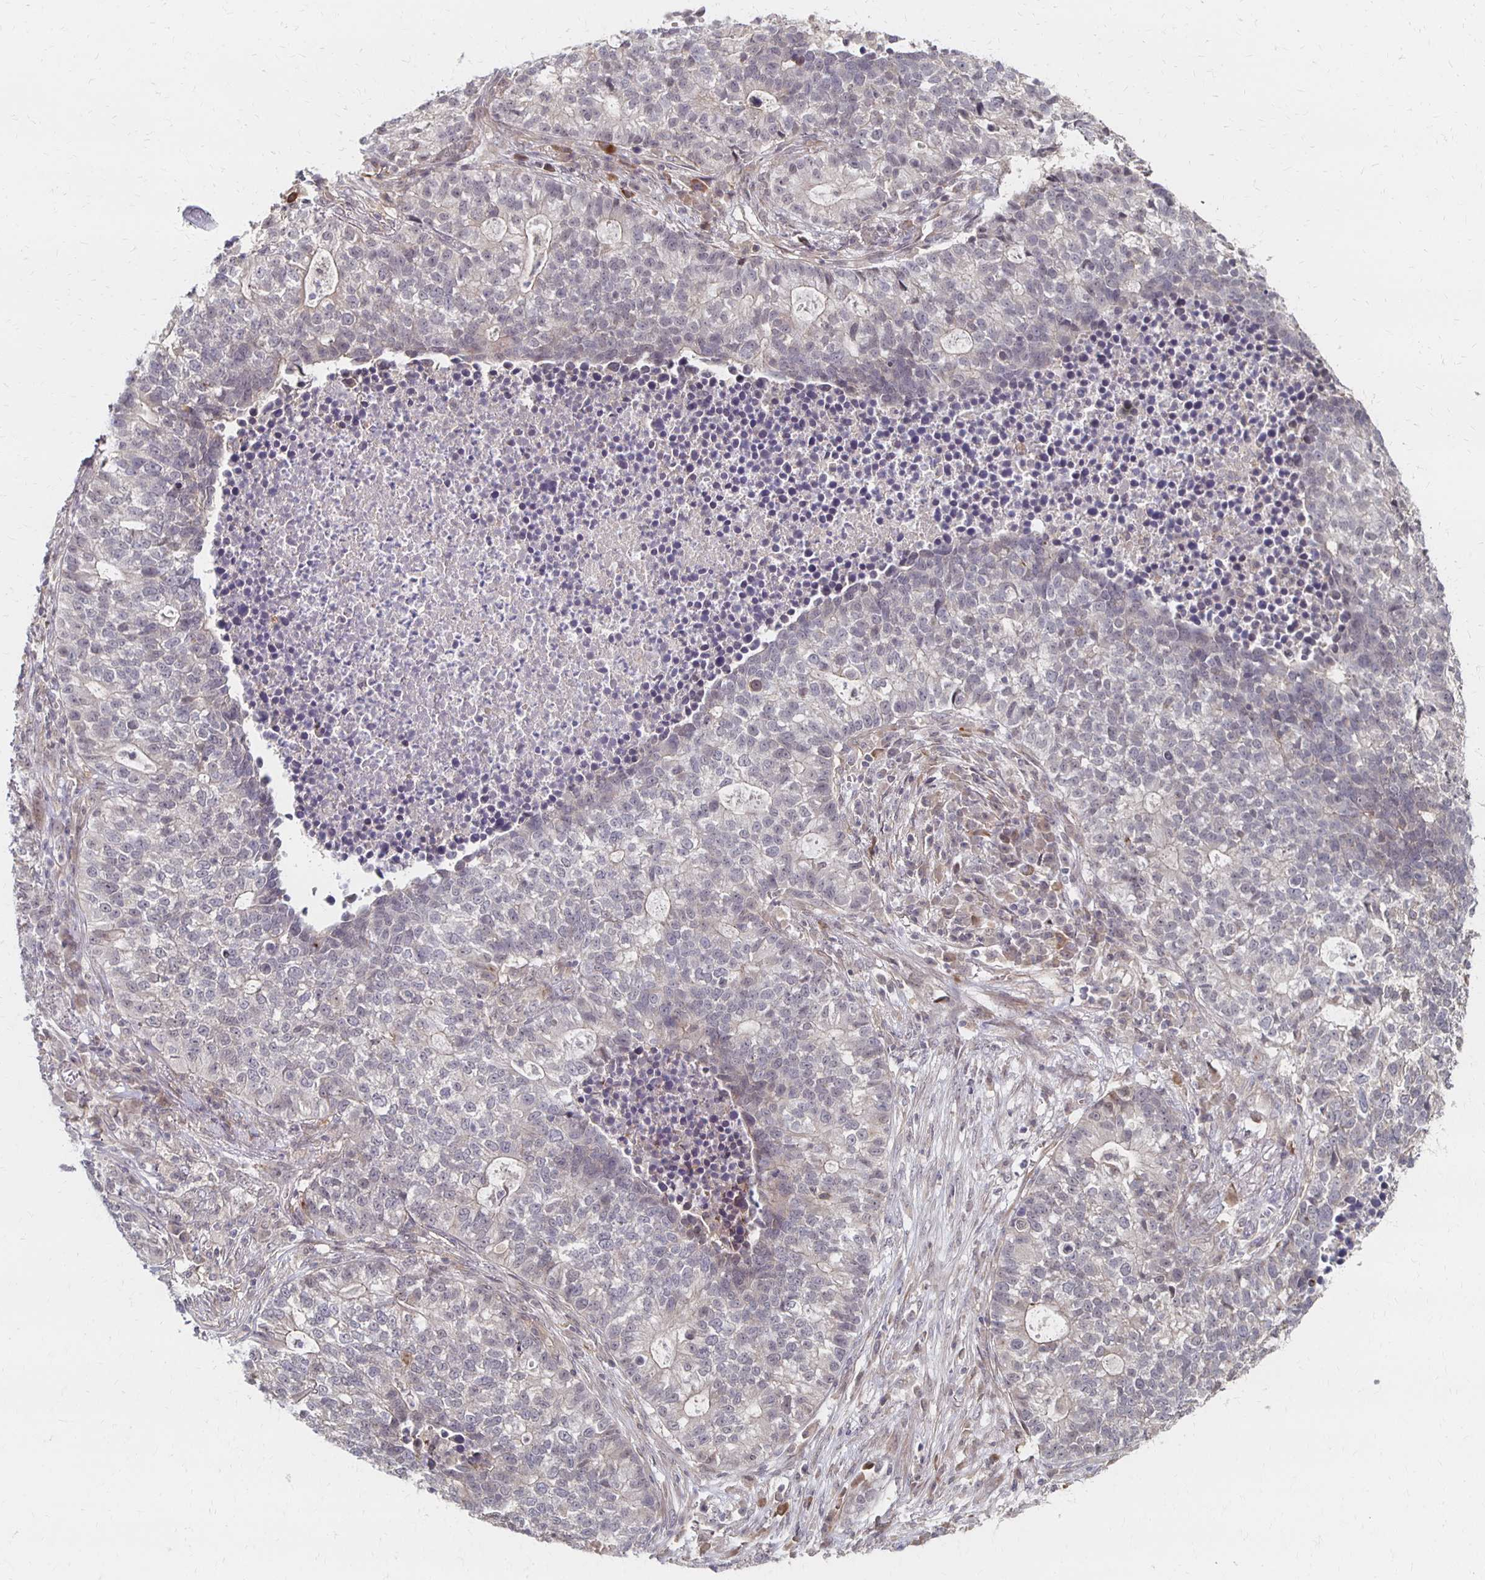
{"staining": {"intensity": "negative", "quantity": "none", "location": "none"}, "tissue": "lung cancer", "cell_type": "Tumor cells", "image_type": "cancer", "snomed": [{"axis": "morphology", "description": "Adenocarcinoma, NOS"}, {"axis": "topography", "description": "Lung"}], "caption": "This is an IHC histopathology image of lung cancer. There is no staining in tumor cells.", "gene": "PRKCB", "patient": {"sex": "male", "age": 57}}